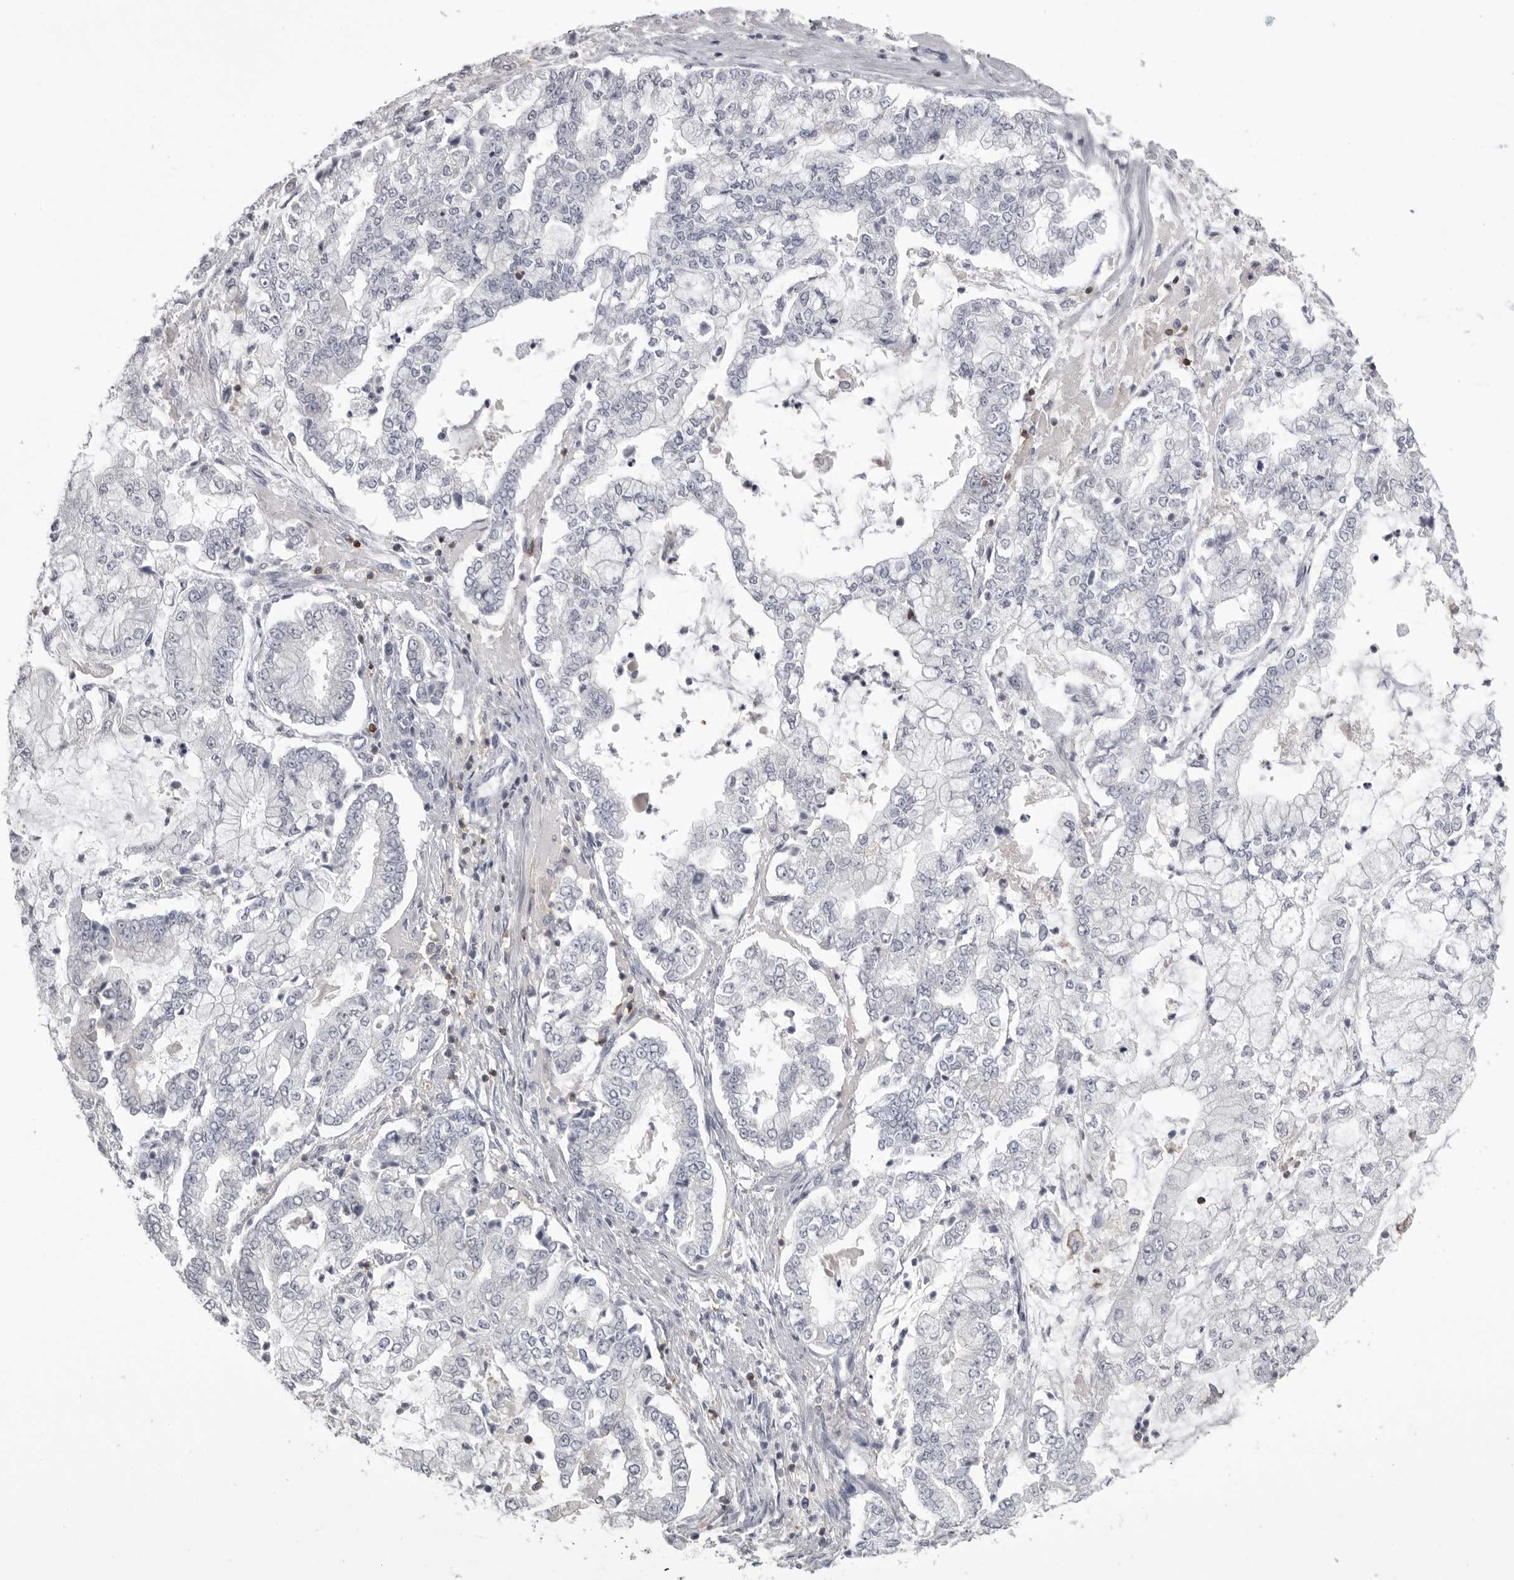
{"staining": {"intensity": "negative", "quantity": "none", "location": "none"}, "tissue": "stomach cancer", "cell_type": "Tumor cells", "image_type": "cancer", "snomed": [{"axis": "morphology", "description": "Adenocarcinoma, NOS"}, {"axis": "topography", "description": "Stomach"}], "caption": "This photomicrograph is of stomach adenocarcinoma stained with IHC to label a protein in brown with the nuclei are counter-stained blue. There is no staining in tumor cells.", "gene": "ITGAL", "patient": {"sex": "male", "age": 76}}